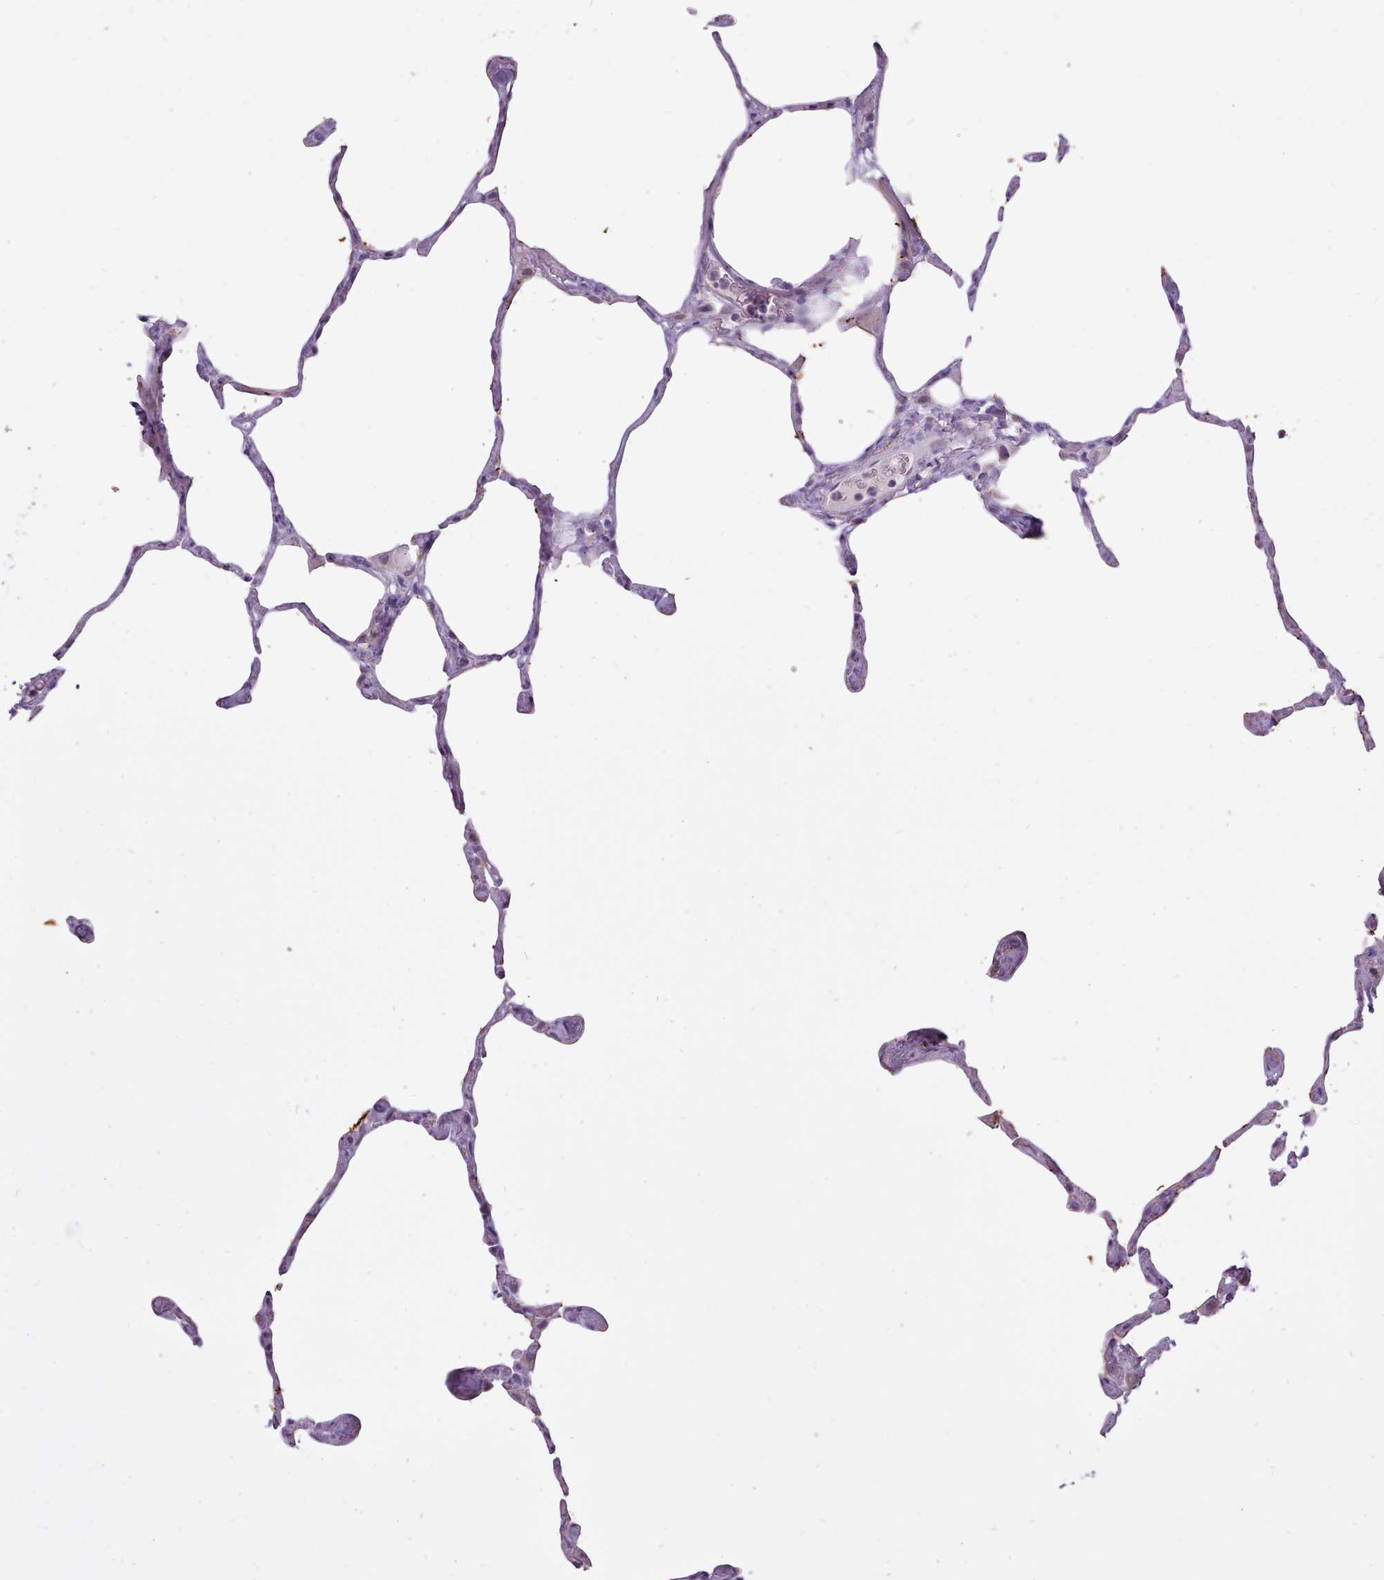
{"staining": {"intensity": "weak", "quantity": "25%-75%", "location": "cytoplasmic/membranous"}, "tissue": "lung", "cell_type": "Alveolar cells", "image_type": "normal", "snomed": [{"axis": "morphology", "description": "Normal tissue, NOS"}, {"axis": "topography", "description": "Lung"}], "caption": "Alveolar cells demonstrate low levels of weak cytoplasmic/membranous staining in approximately 25%-75% of cells in normal lung. (DAB IHC, brown staining for protein, blue staining for nuclei).", "gene": "BDKRB2", "patient": {"sex": "male", "age": 65}}